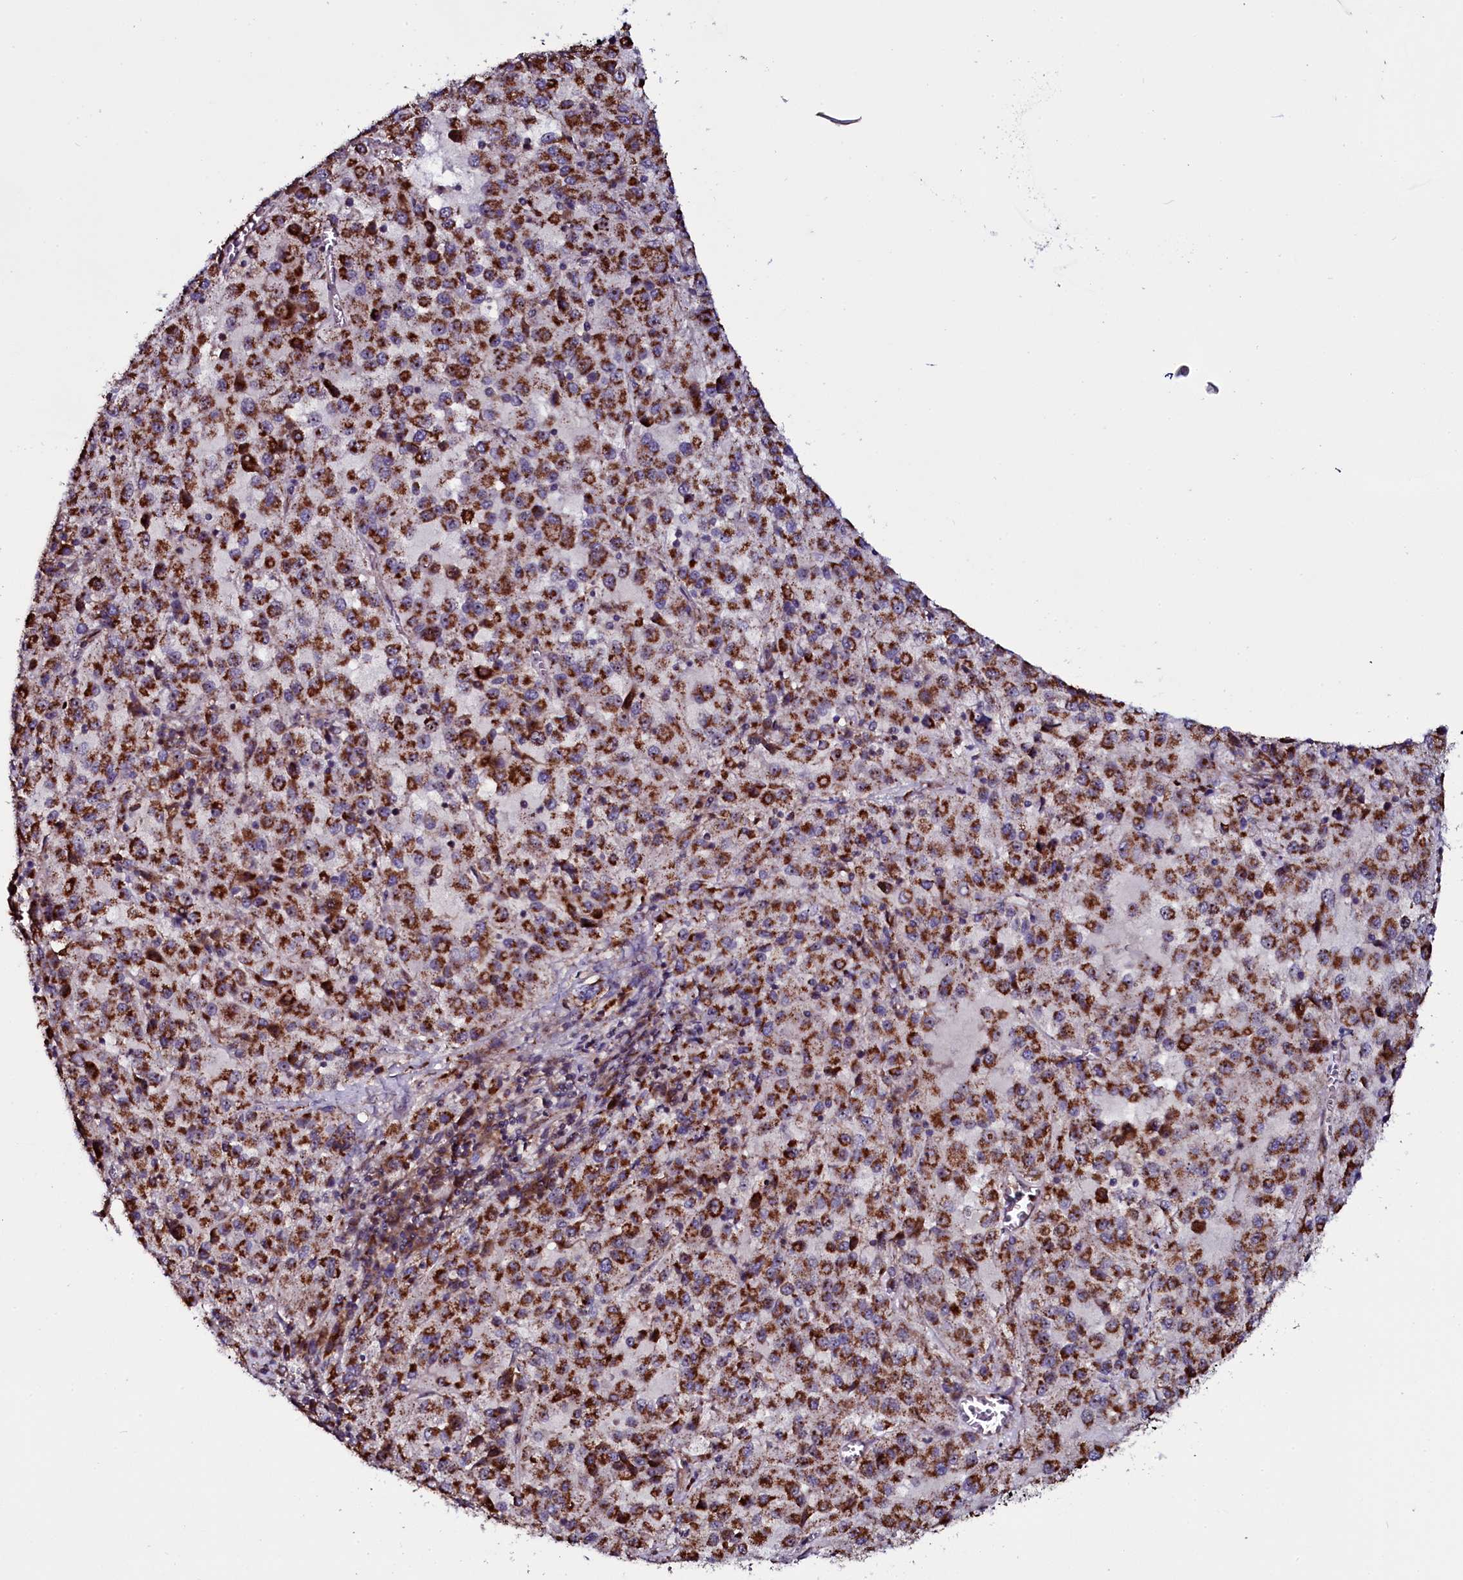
{"staining": {"intensity": "strong", "quantity": ">75%", "location": "cytoplasmic/membranous,nuclear"}, "tissue": "melanoma", "cell_type": "Tumor cells", "image_type": "cancer", "snomed": [{"axis": "morphology", "description": "Malignant melanoma, Metastatic site"}, {"axis": "topography", "description": "Lung"}], "caption": "Immunohistochemistry photomicrograph of neoplastic tissue: malignant melanoma (metastatic site) stained using immunohistochemistry (IHC) exhibits high levels of strong protein expression localized specifically in the cytoplasmic/membranous and nuclear of tumor cells, appearing as a cytoplasmic/membranous and nuclear brown color.", "gene": "NAA80", "patient": {"sex": "male", "age": 64}}